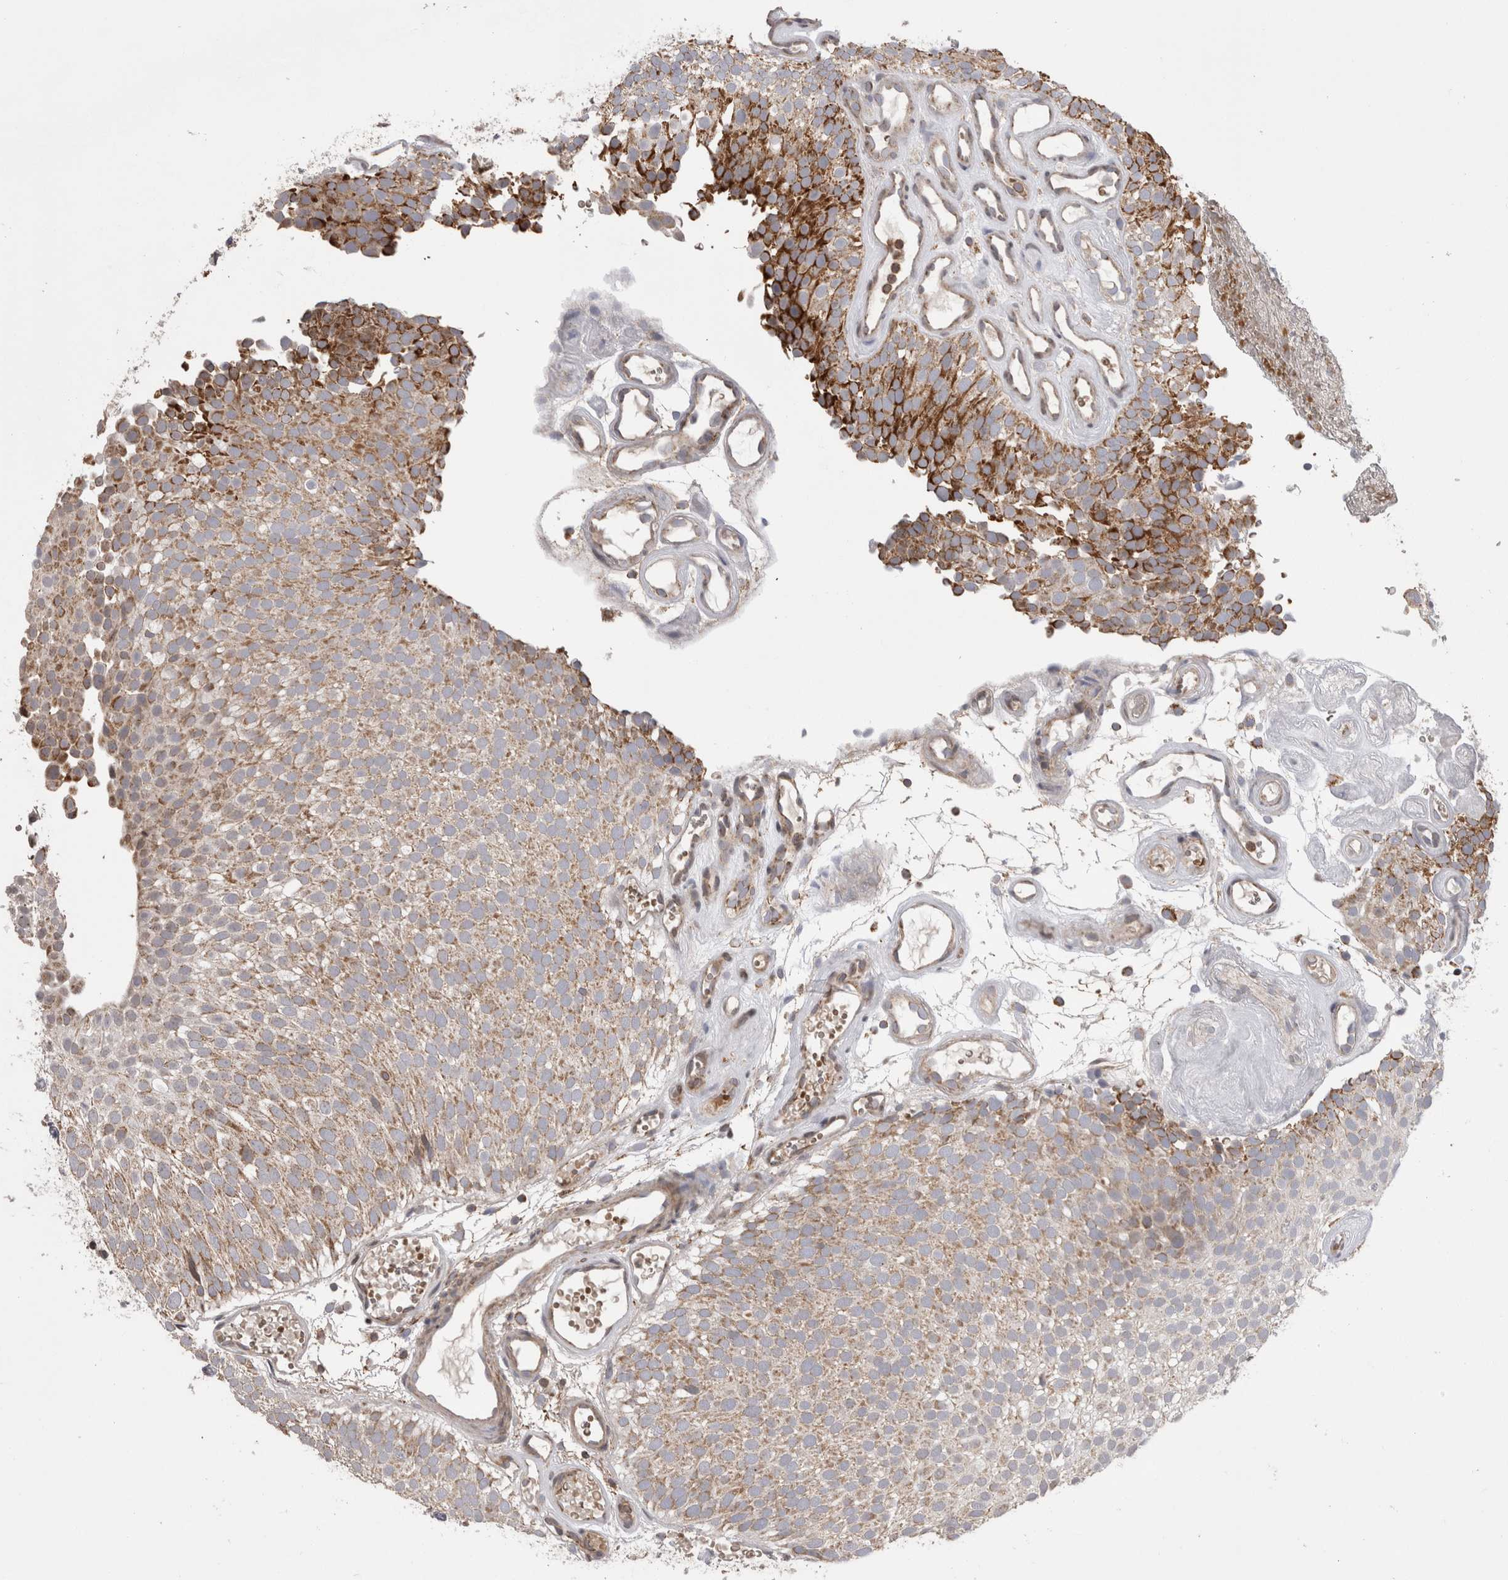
{"staining": {"intensity": "moderate", "quantity": ">75%", "location": "cytoplasmic/membranous"}, "tissue": "urothelial cancer", "cell_type": "Tumor cells", "image_type": "cancer", "snomed": [{"axis": "morphology", "description": "Urothelial carcinoma, Low grade"}, {"axis": "topography", "description": "Urinary bladder"}], "caption": "IHC of human low-grade urothelial carcinoma demonstrates medium levels of moderate cytoplasmic/membranous positivity in approximately >75% of tumor cells.", "gene": "DARS2", "patient": {"sex": "male", "age": 78}}